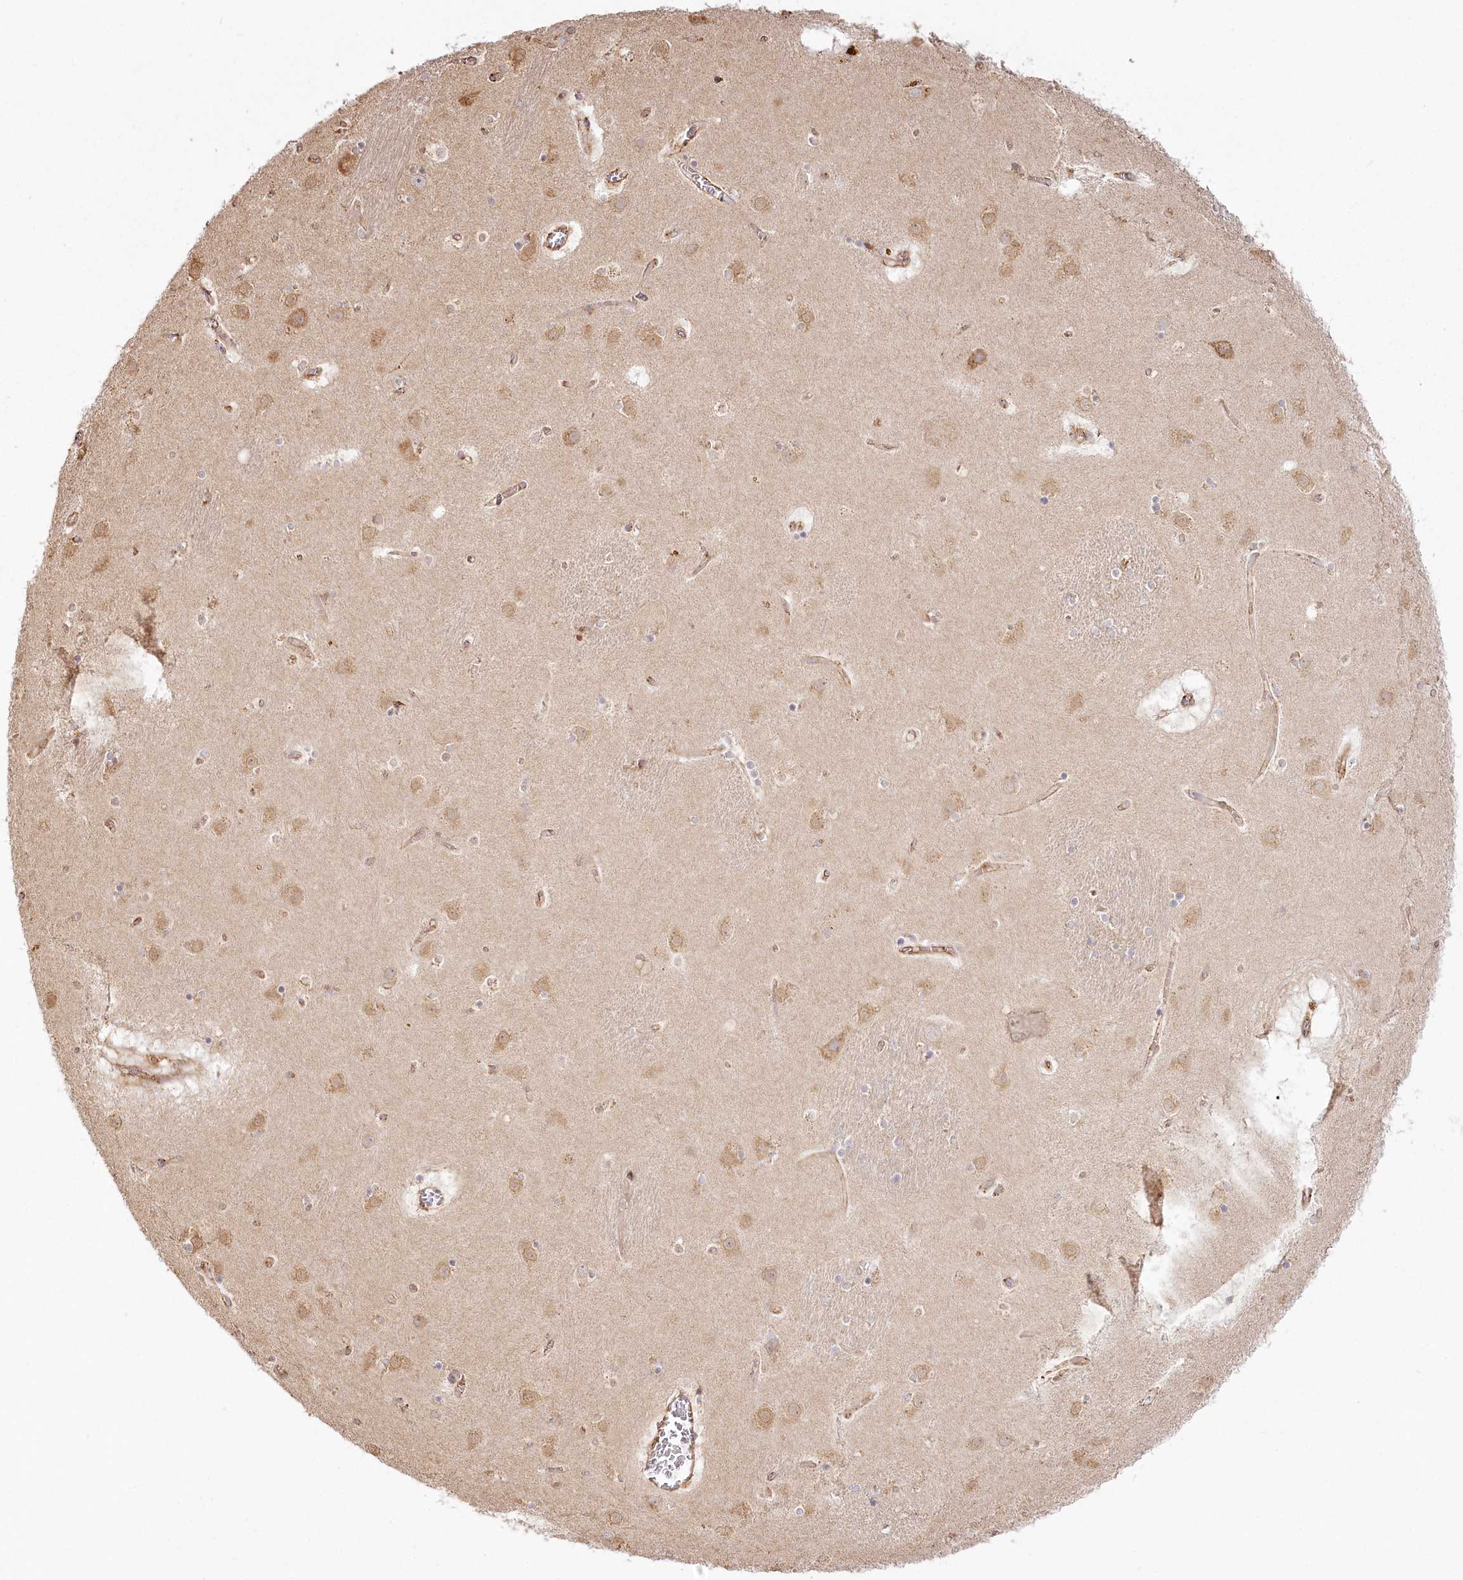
{"staining": {"intensity": "negative", "quantity": "none", "location": "none"}, "tissue": "caudate", "cell_type": "Glial cells", "image_type": "normal", "snomed": [{"axis": "morphology", "description": "Normal tissue, NOS"}, {"axis": "topography", "description": "Lateral ventricle wall"}], "caption": "Immunohistochemistry (IHC) photomicrograph of unremarkable caudate: caudate stained with DAB exhibits no significant protein positivity in glial cells.", "gene": "FAM13A", "patient": {"sex": "male", "age": 70}}